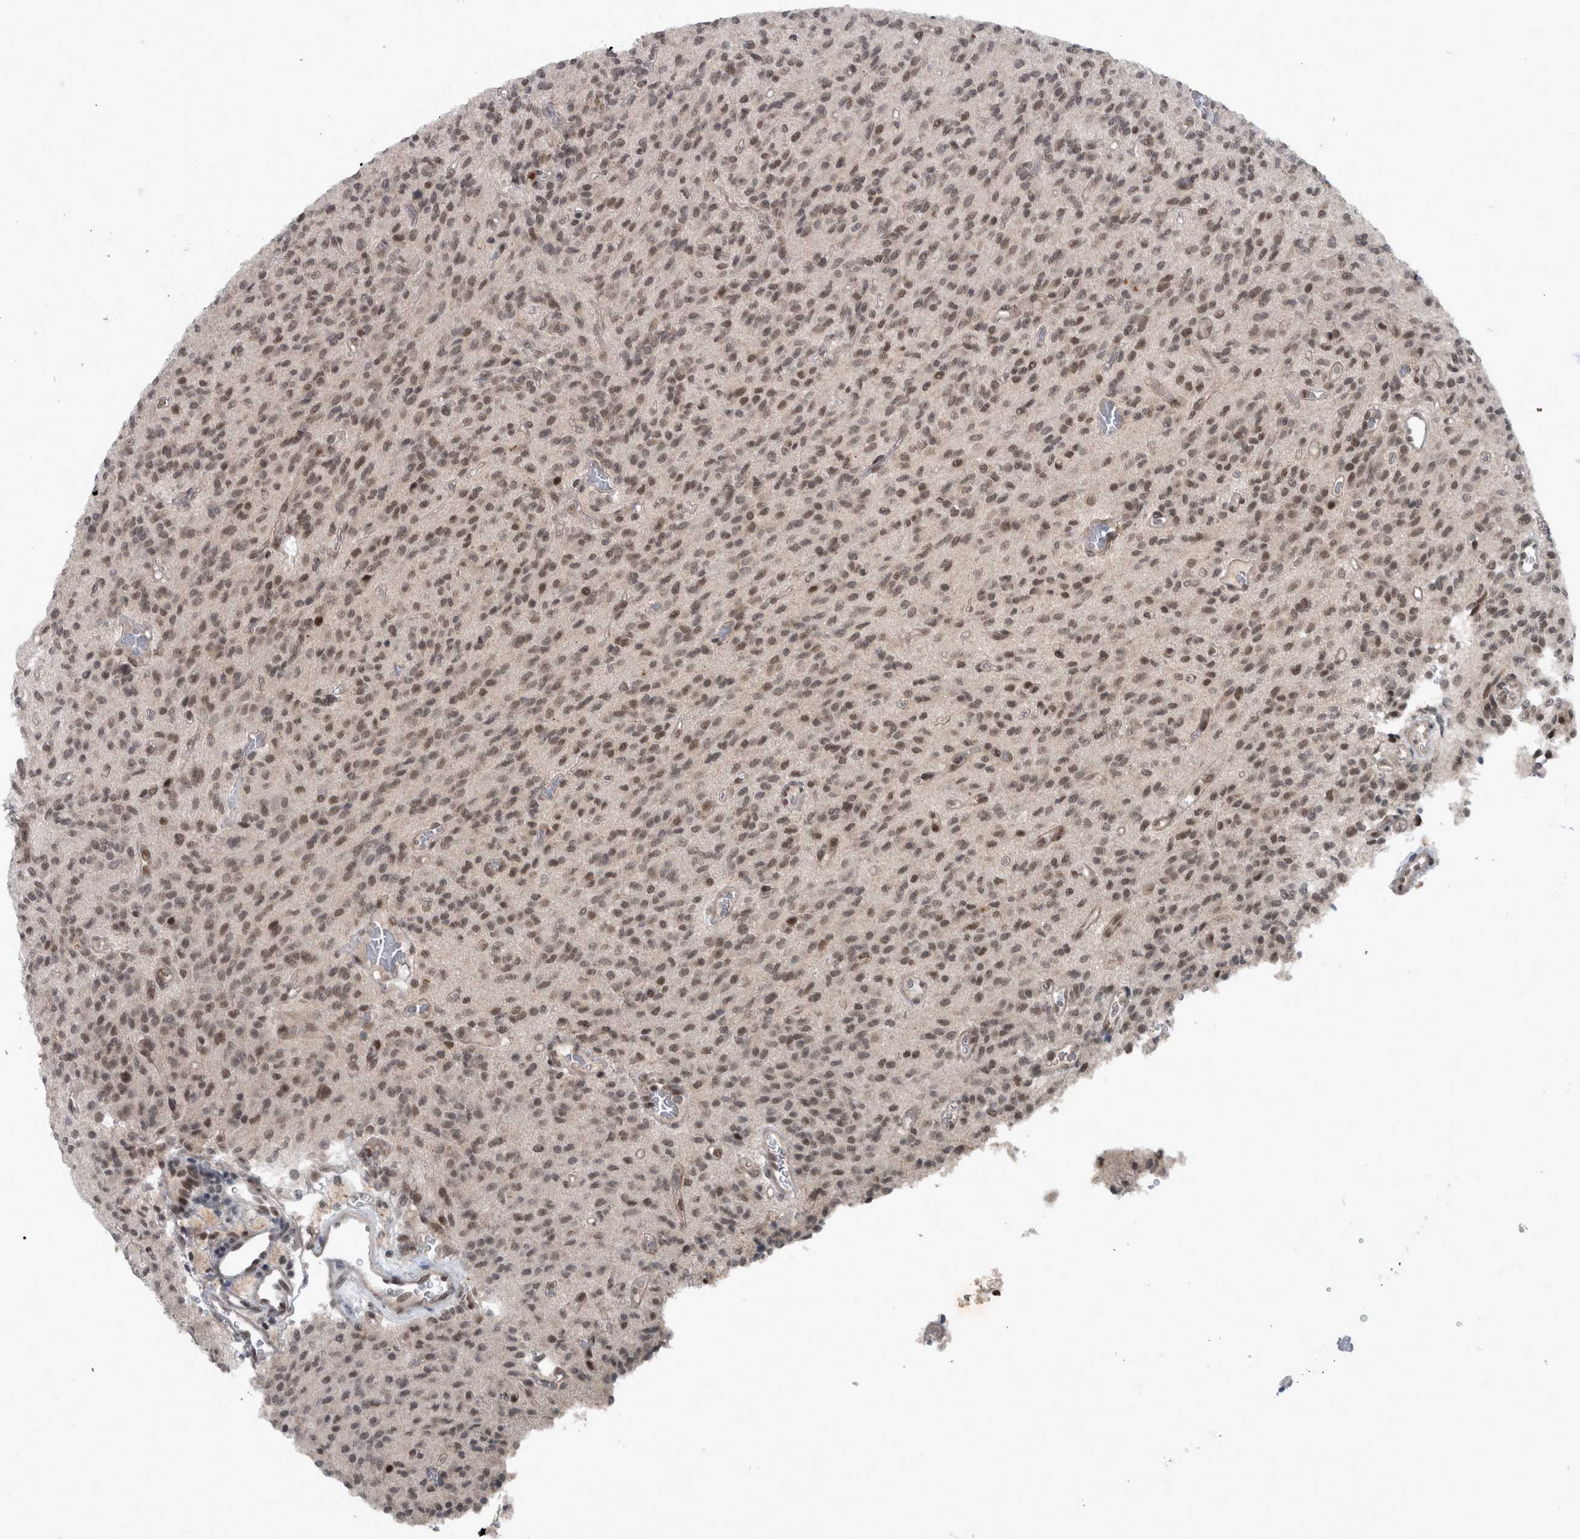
{"staining": {"intensity": "moderate", "quantity": ">75%", "location": "nuclear"}, "tissue": "glioma", "cell_type": "Tumor cells", "image_type": "cancer", "snomed": [{"axis": "morphology", "description": "Glioma, malignant, High grade"}, {"axis": "topography", "description": "Brain"}], "caption": "Immunohistochemistry (IHC) (DAB (3,3'-diaminobenzidine)) staining of human glioma reveals moderate nuclear protein expression in approximately >75% of tumor cells.", "gene": "WDR33", "patient": {"sex": "male", "age": 34}}